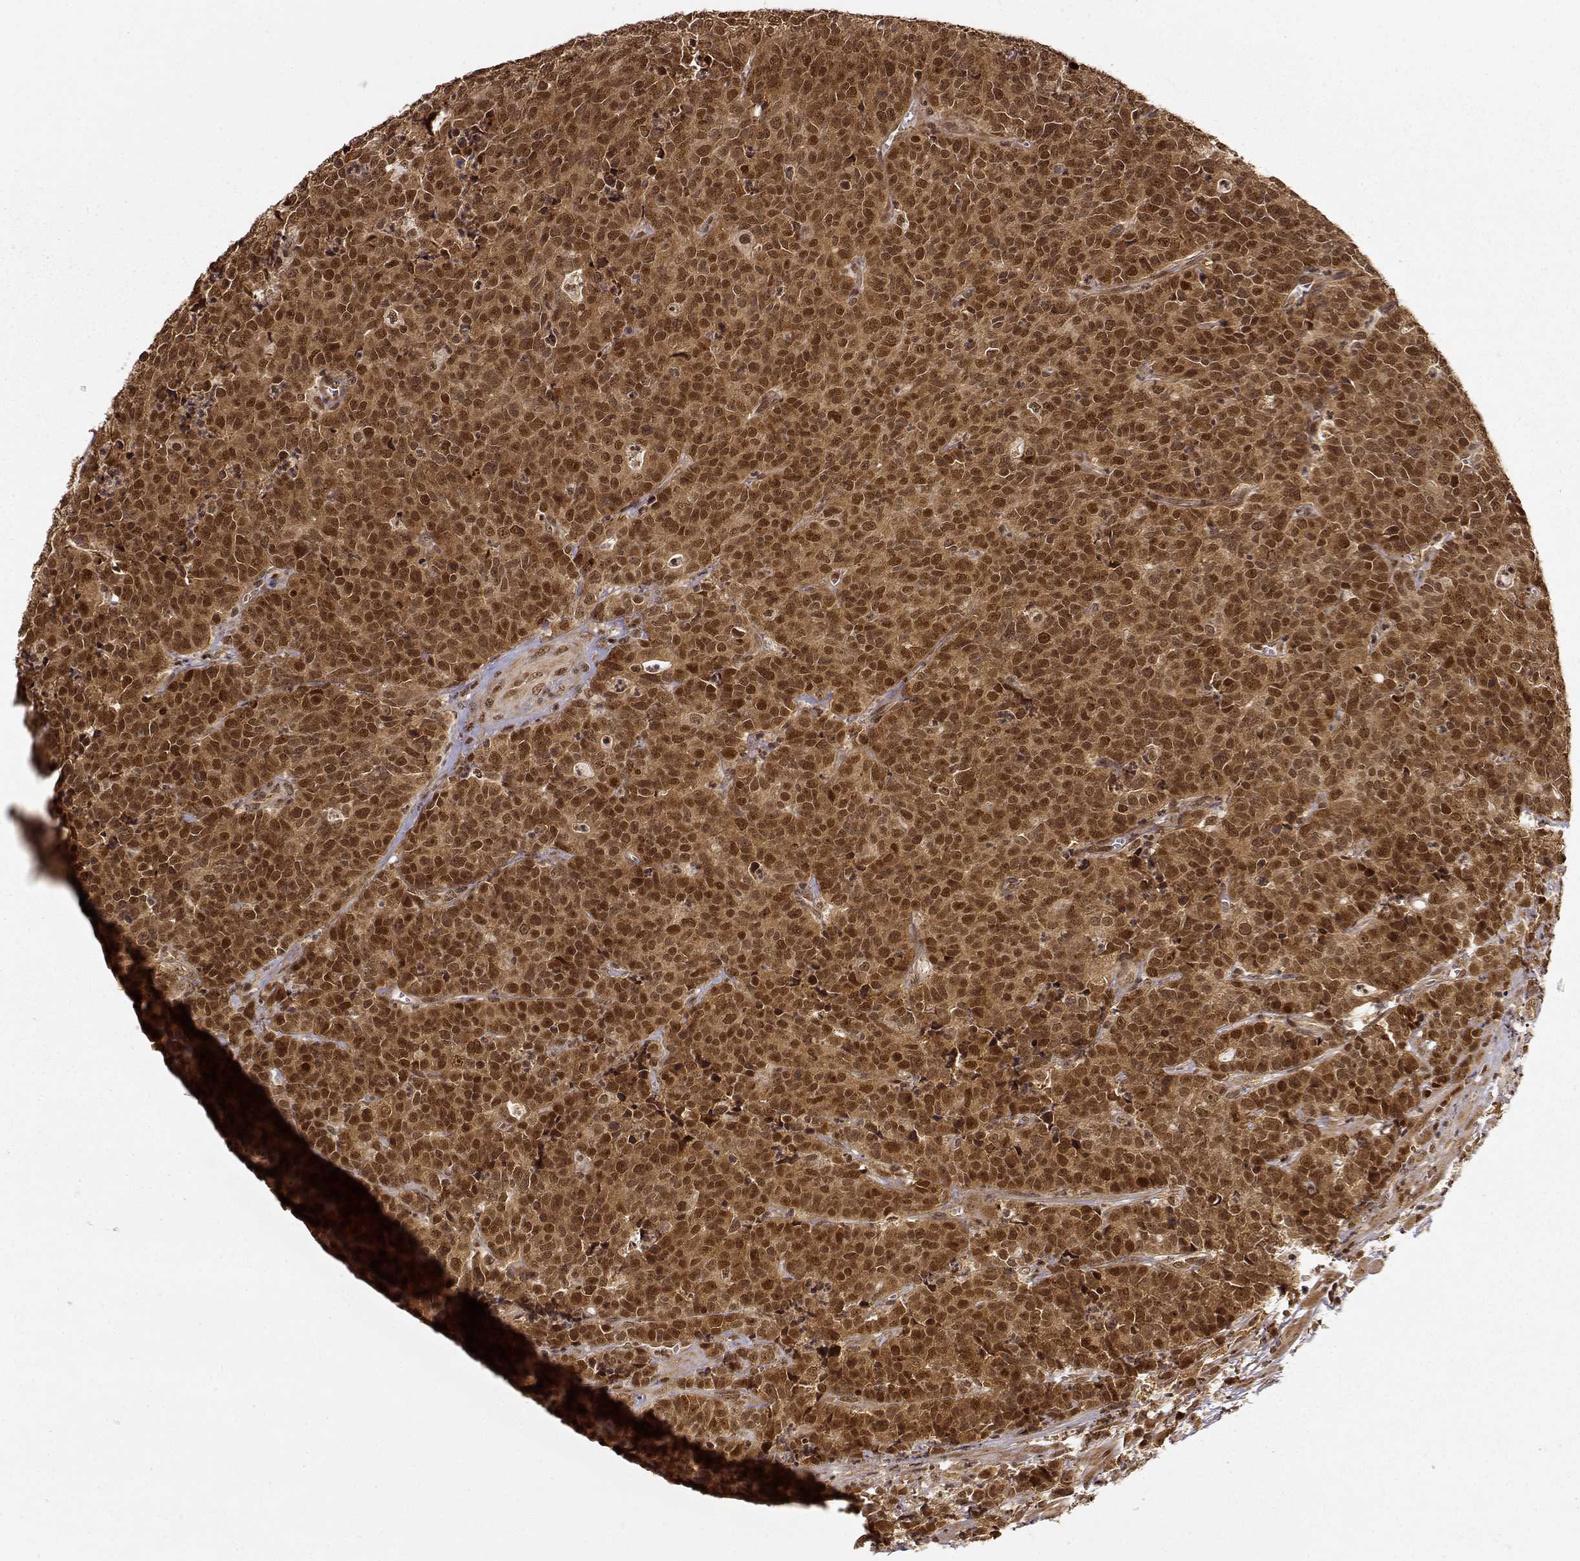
{"staining": {"intensity": "strong", "quantity": ">75%", "location": "cytoplasmic/membranous,nuclear"}, "tissue": "prostate cancer", "cell_type": "Tumor cells", "image_type": "cancer", "snomed": [{"axis": "morphology", "description": "Adenocarcinoma, NOS"}, {"axis": "topography", "description": "Prostate"}], "caption": "Prostate adenocarcinoma was stained to show a protein in brown. There is high levels of strong cytoplasmic/membranous and nuclear expression in about >75% of tumor cells.", "gene": "MAEA", "patient": {"sex": "male", "age": 67}}